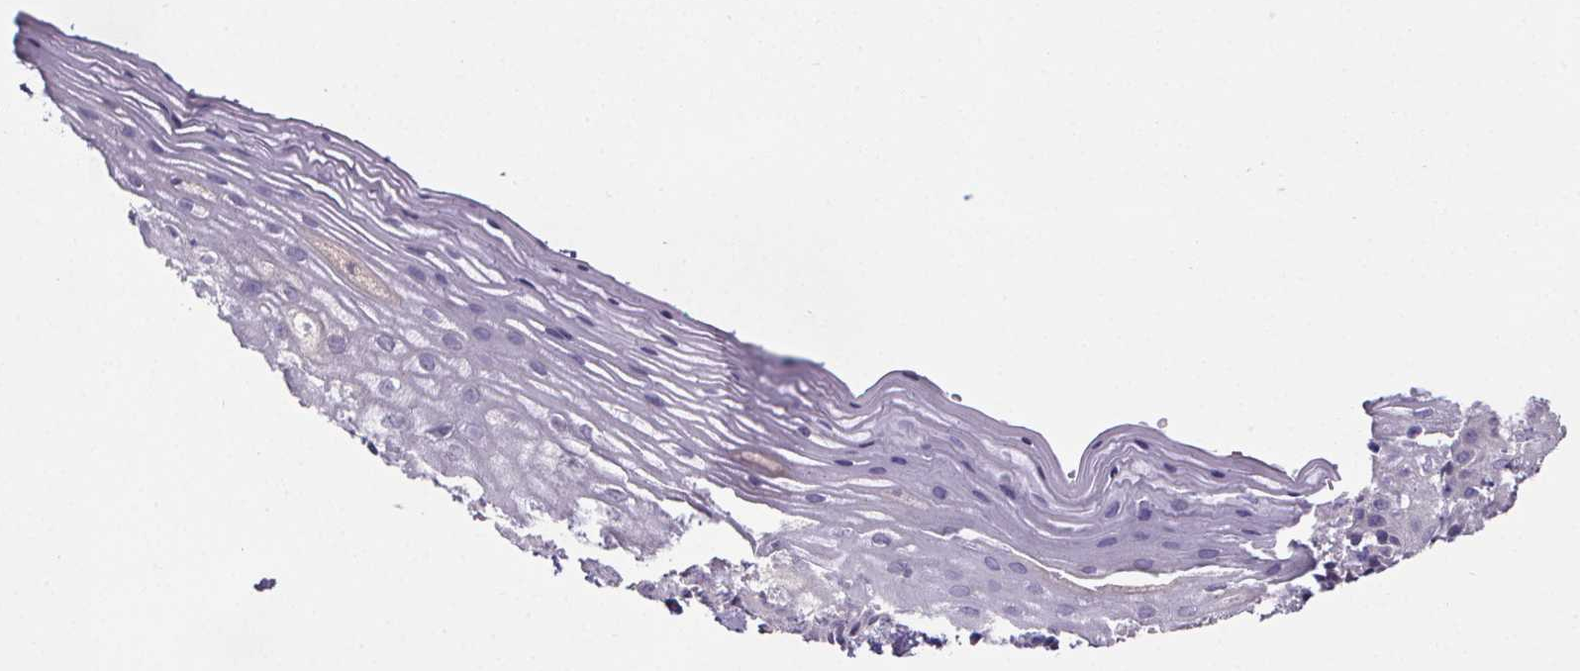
{"staining": {"intensity": "negative", "quantity": "none", "location": "none"}, "tissue": "vagina", "cell_type": "Squamous epithelial cells", "image_type": "normal", "snomed": [{"axis": "morphology", "description": "Normal tissue, NOS"}, {"axis": "topography", "description": "Vagina"}], "caption": "Immunohistochemical staining of benign human vagina shows no significant staining in squamous epithelial cells.", "gene": "CUBN", "patient": {"sex": "female", "age": 45}}